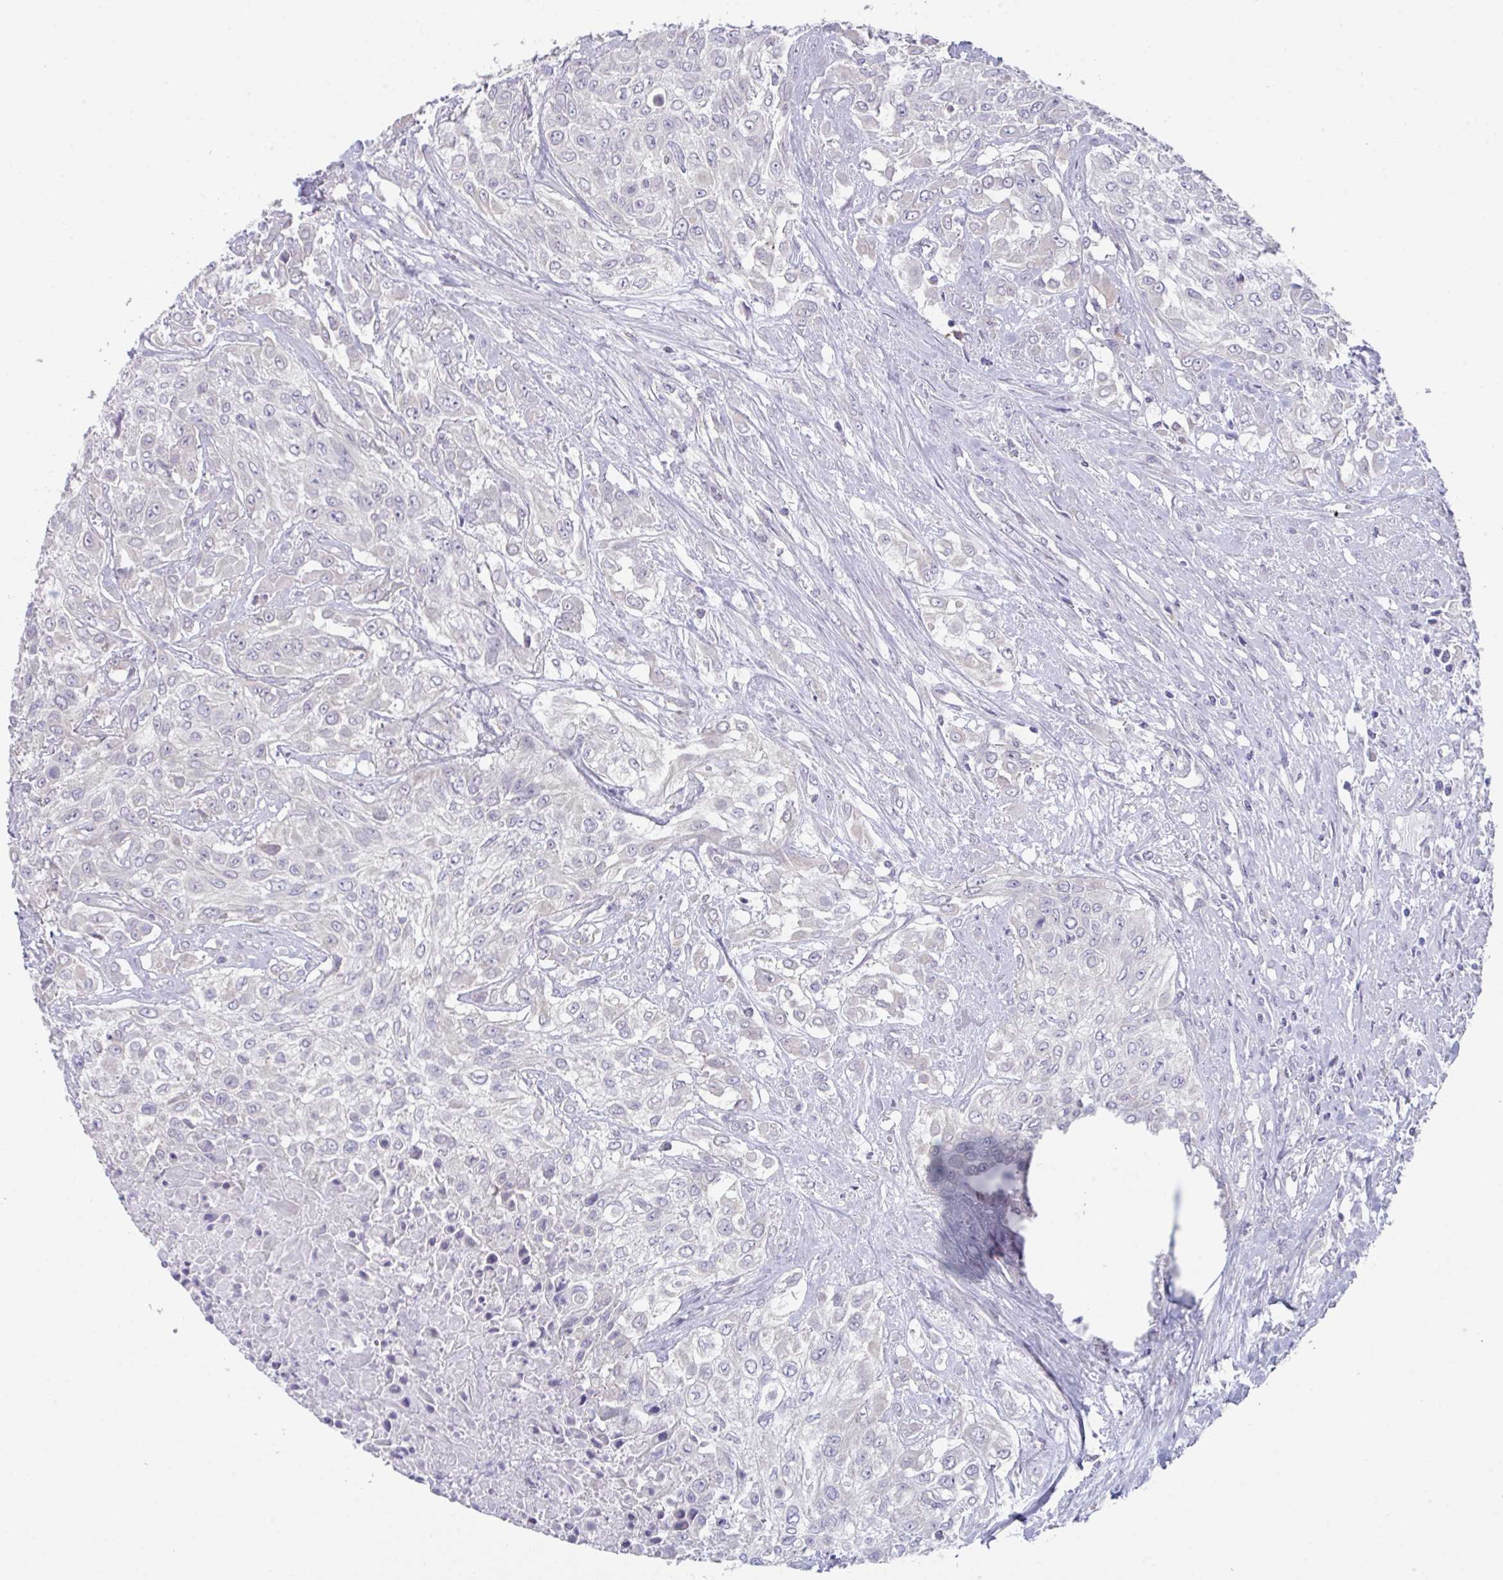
{"staining": {"intensity": "negative", "quantity": "none", "location": "none"}, "tissue": "urothelial cancer", "cell_type": "Tumor cells", "image_type": "cancer", "snomed": [{"axis": "morphology", "description": "Urothelial carcinoma, High grade"}, {"axis": "topography", "description": "Urinary bladder"}], "caption": "Protein analysis of urothelial cancer exhibits no significant positivity in tumor cells.", "gene": "PTPRD", "patient": {"sex": "male", "age": 57}}